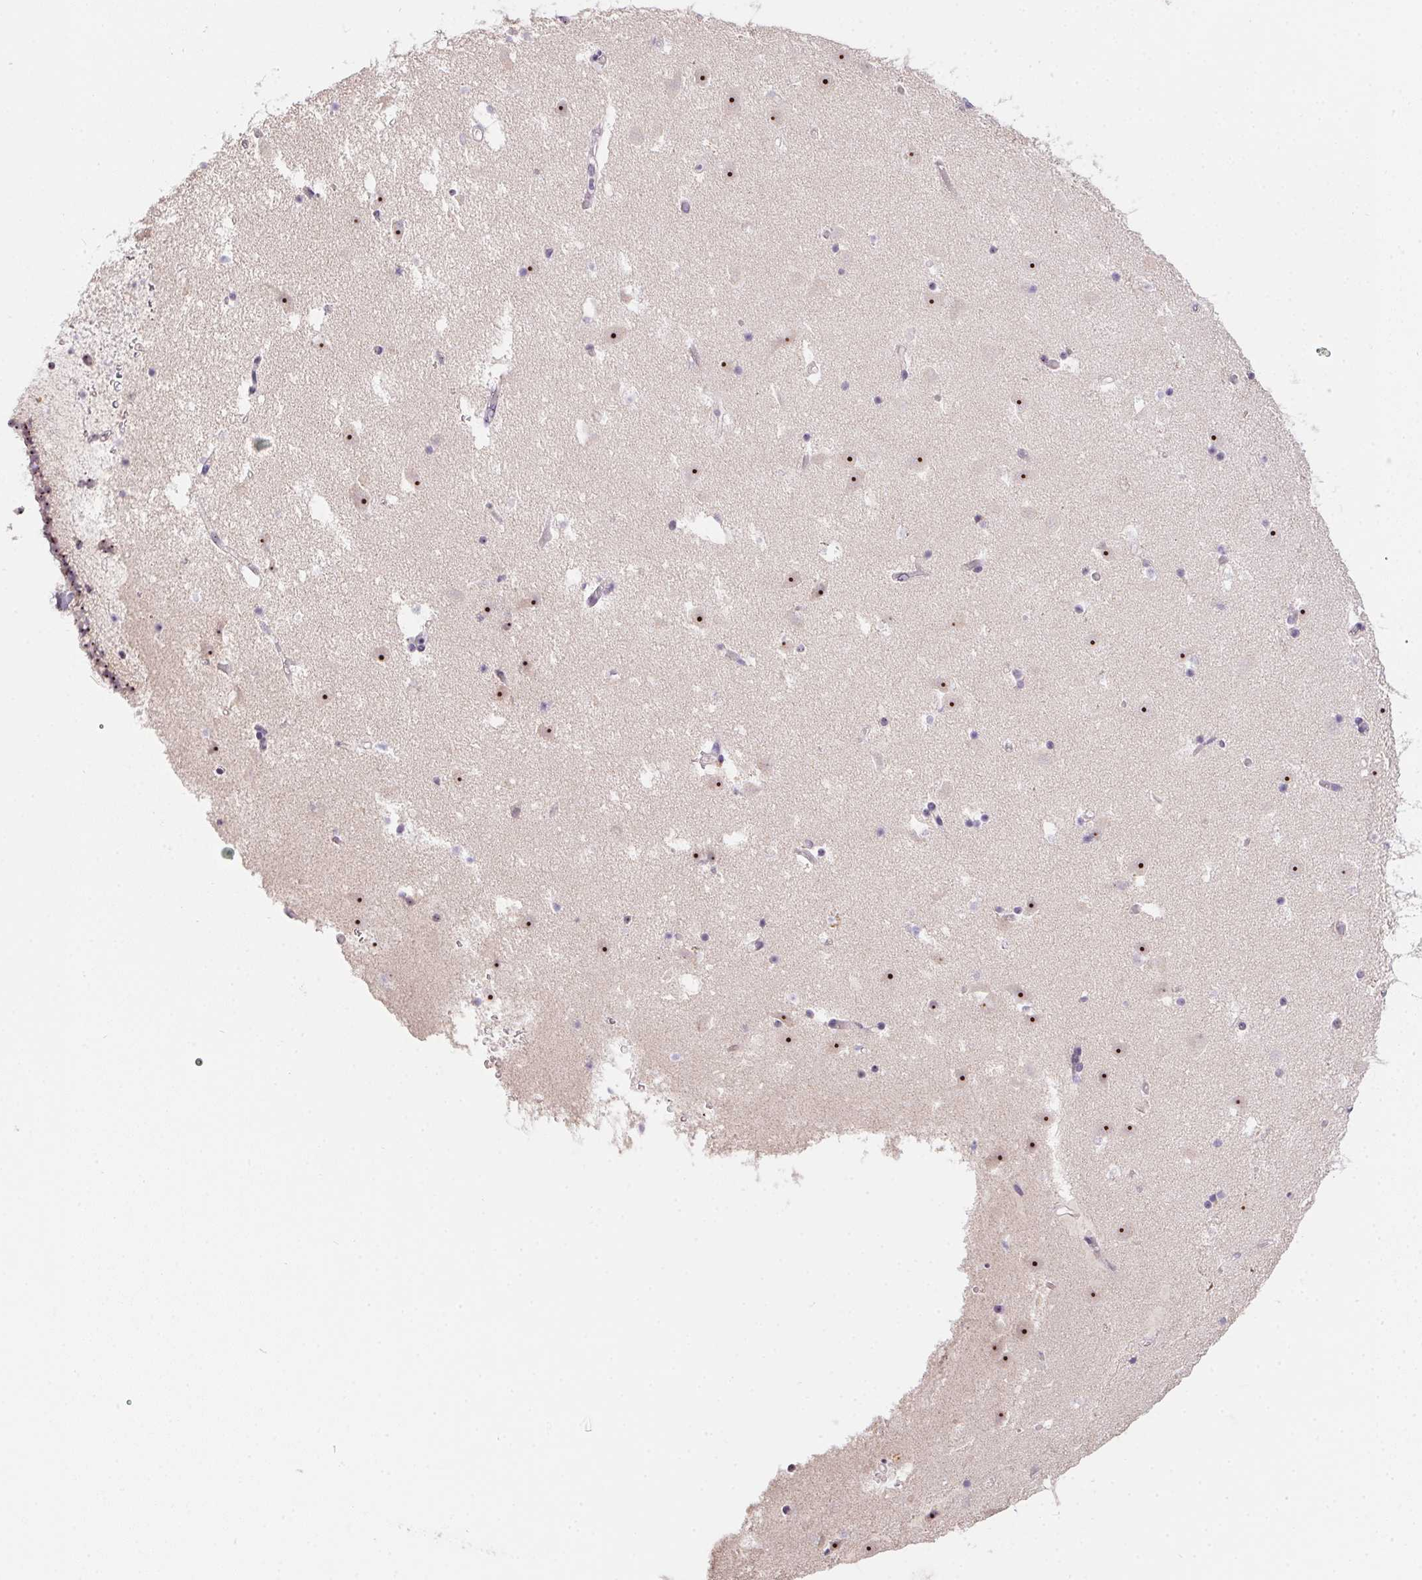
{"staining": {"intensity": "moderate", "quantity": "<25%", "location": "nuclear"}, "tissue": "caudate", "cell_type": "Glial cells", "image_type": "normal", "snomed": [{"axis": "morphology", "description": "Normal tissue, NOS"}, {"axis": "topography", "description": "Lateral ventricle wall"}], "caption": "IHC histopathology image of normal human caudate stained for a protein (brown), which reveals low levels of moderate nuclear expression in approximately <25% of glial cells.", "gene": "BATF2", "patient": {"sex": "female", "age": 42}}